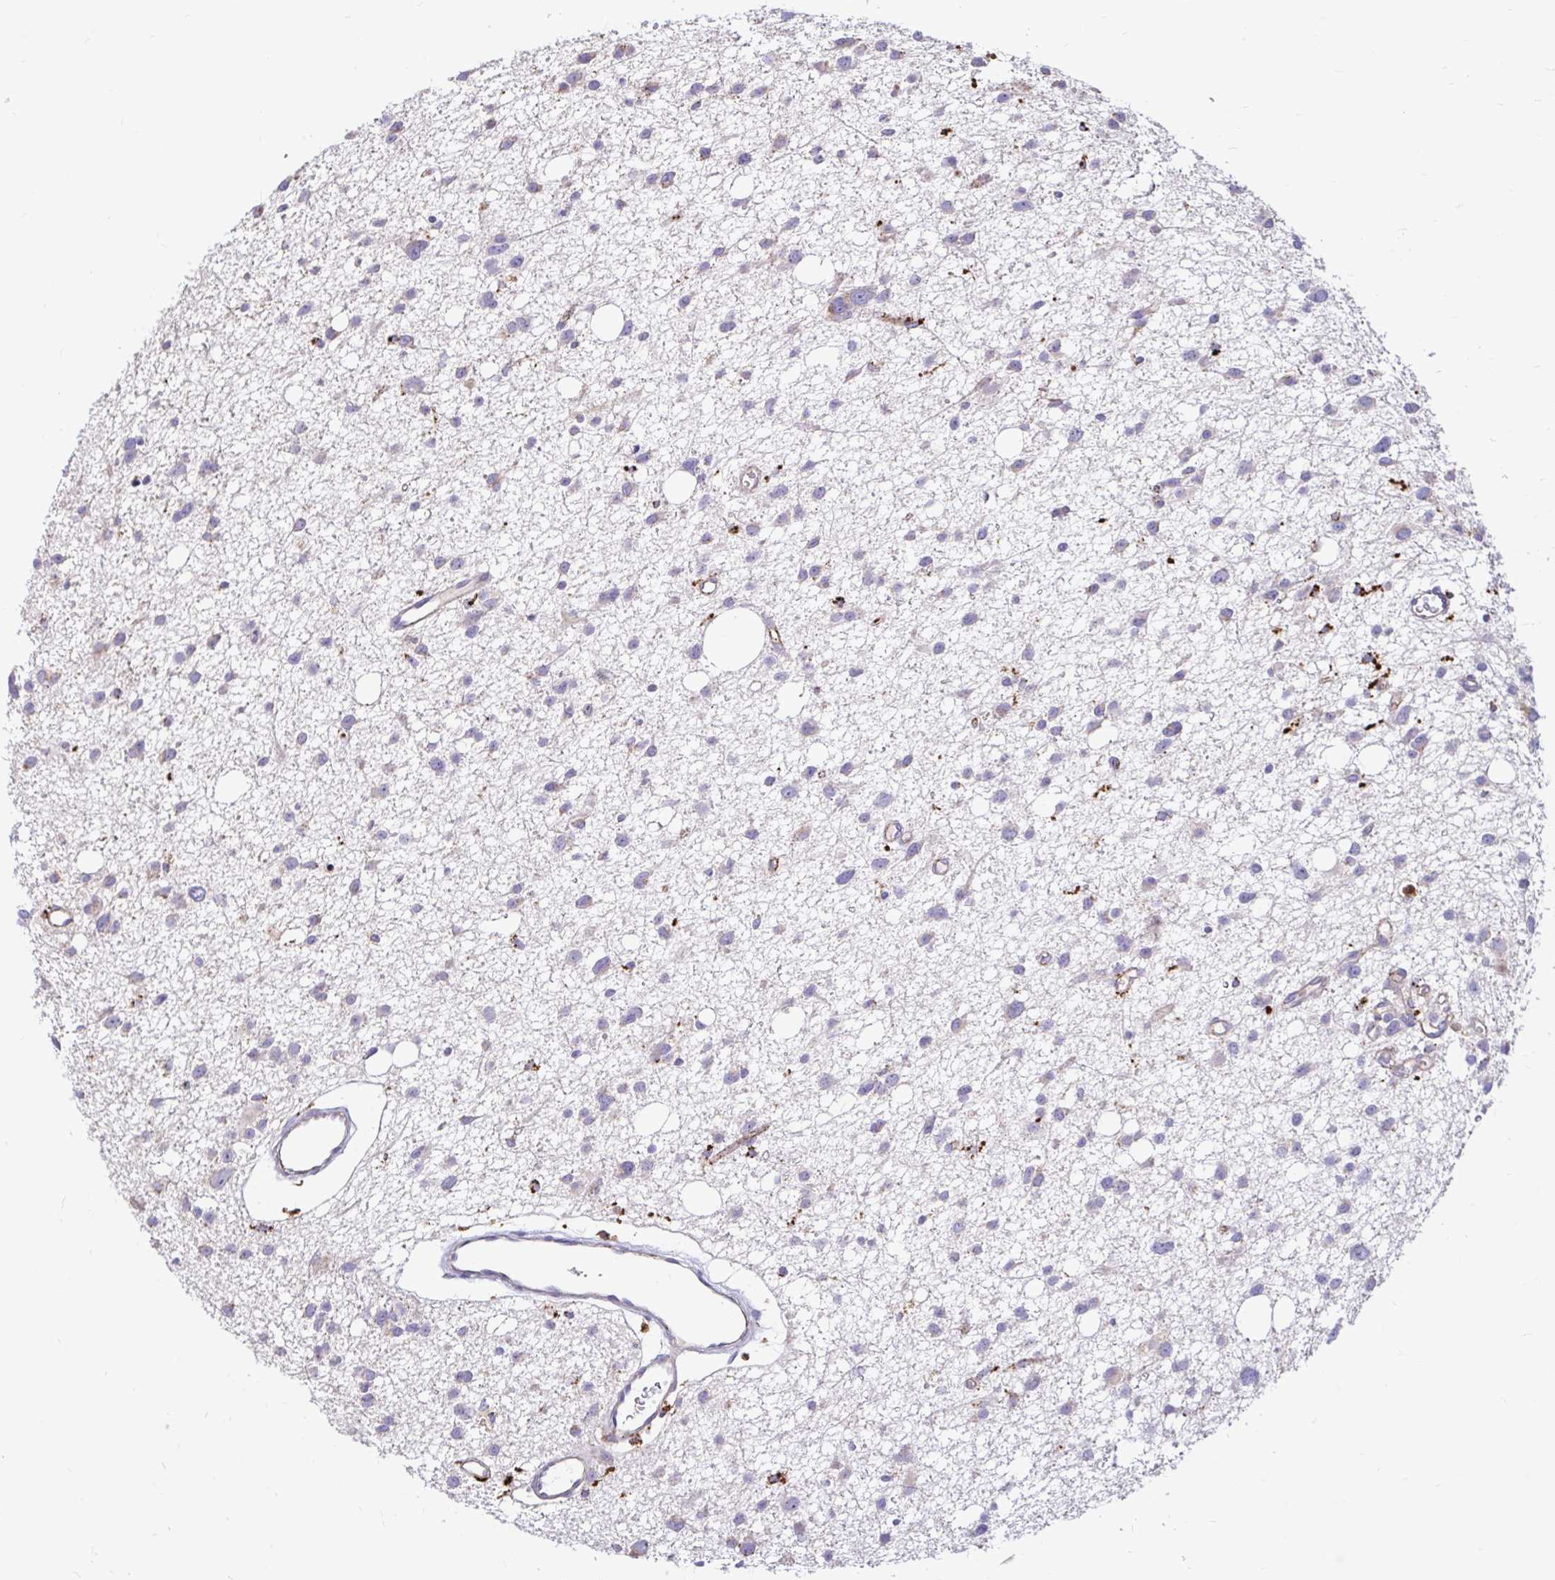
{"staining": {"intensity": "negative", "quantity": "none", "location": "none"}, "tissue": "glioma", "cell_type": "Tumor cells", "image_type": "cancer", "snomed": [{"axis": "morphology", "description": "Glioma, malignant, High grade"}, {"axis": "topography", "description": "Brain"}], "caption": "Tumor cells show no significant protein staining in malignant high-grade glioma.", "gene": "FUCA1", "patient": {"sex": "male", "age": 23}}